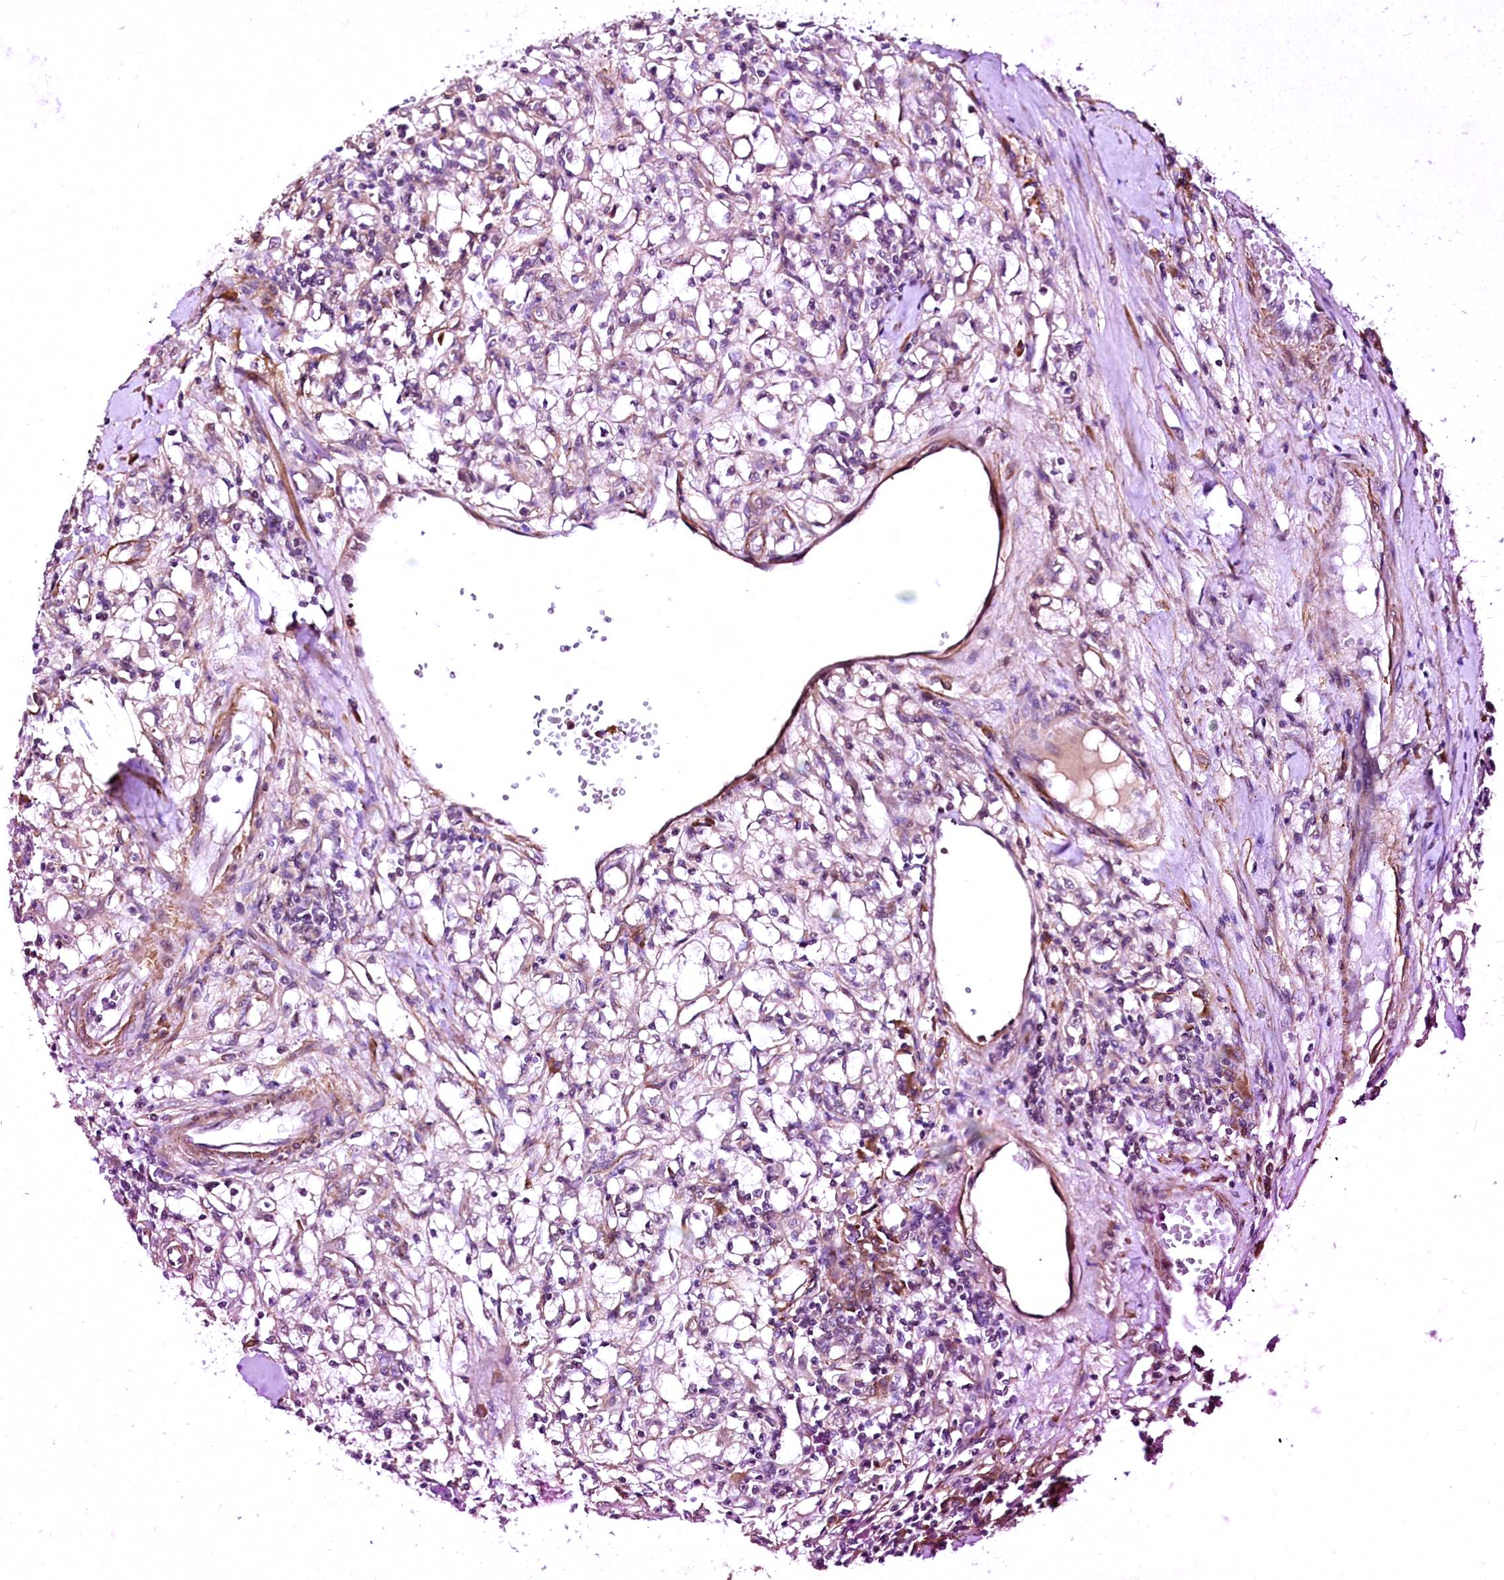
{"staining": {"intensity": "negative", "quantity": "none", "location": "none"}, "tissue": "renal cancer", "cell_type": "Tumor cells", "image_type": "cancer", "snomed": [{"axis": "morphology", "description": "Adenocarcinoma, NOS"}, {"axis": "topography", "description": "Kidney"}], "caption": "This is a image of immunohistochemistry (IHC) staining of adenocarcinoma (renal), which shows no staining in tumor cells.", "gene": "GPR176", "patient": {"sex": "male", "age": 56}}